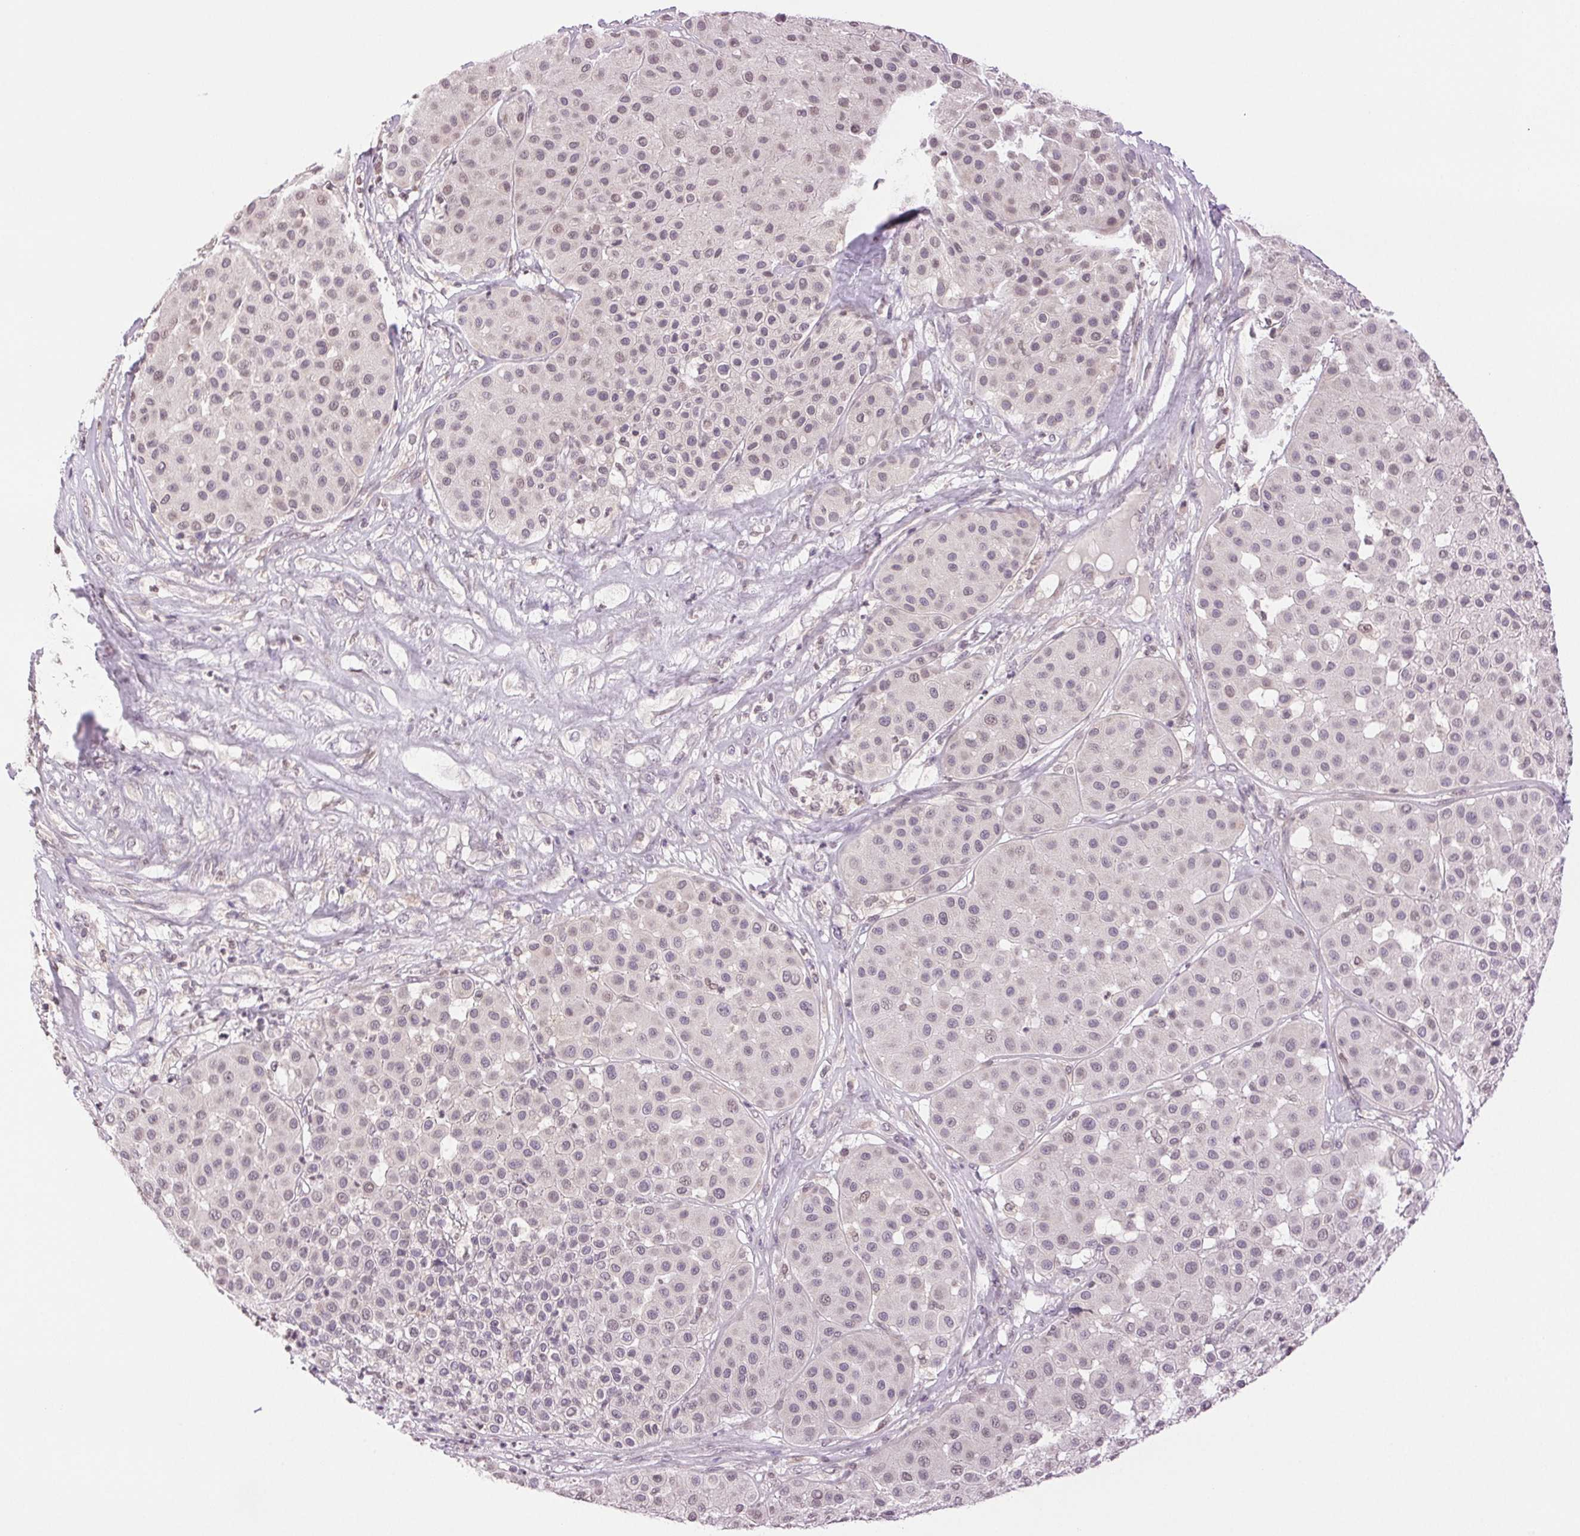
{"staining": {"intensity": "negative", "quantity": "none", "location": "none"}, "tissue": "melanoma", "cell_type": "Tumor cells", "image_type": "cancer", "snomed": [{"axis": "morphology", "description": "Malignant melanoma, Metastatic site"}, {"axis": "topography", "description": "Smooth muscle"}], "caption": "Tumor cells are negative for brown protein staining in malignant melanoma (metastatic site).", "gene": "TNNT3", "patient": {"sex": "male", "age": 41}}